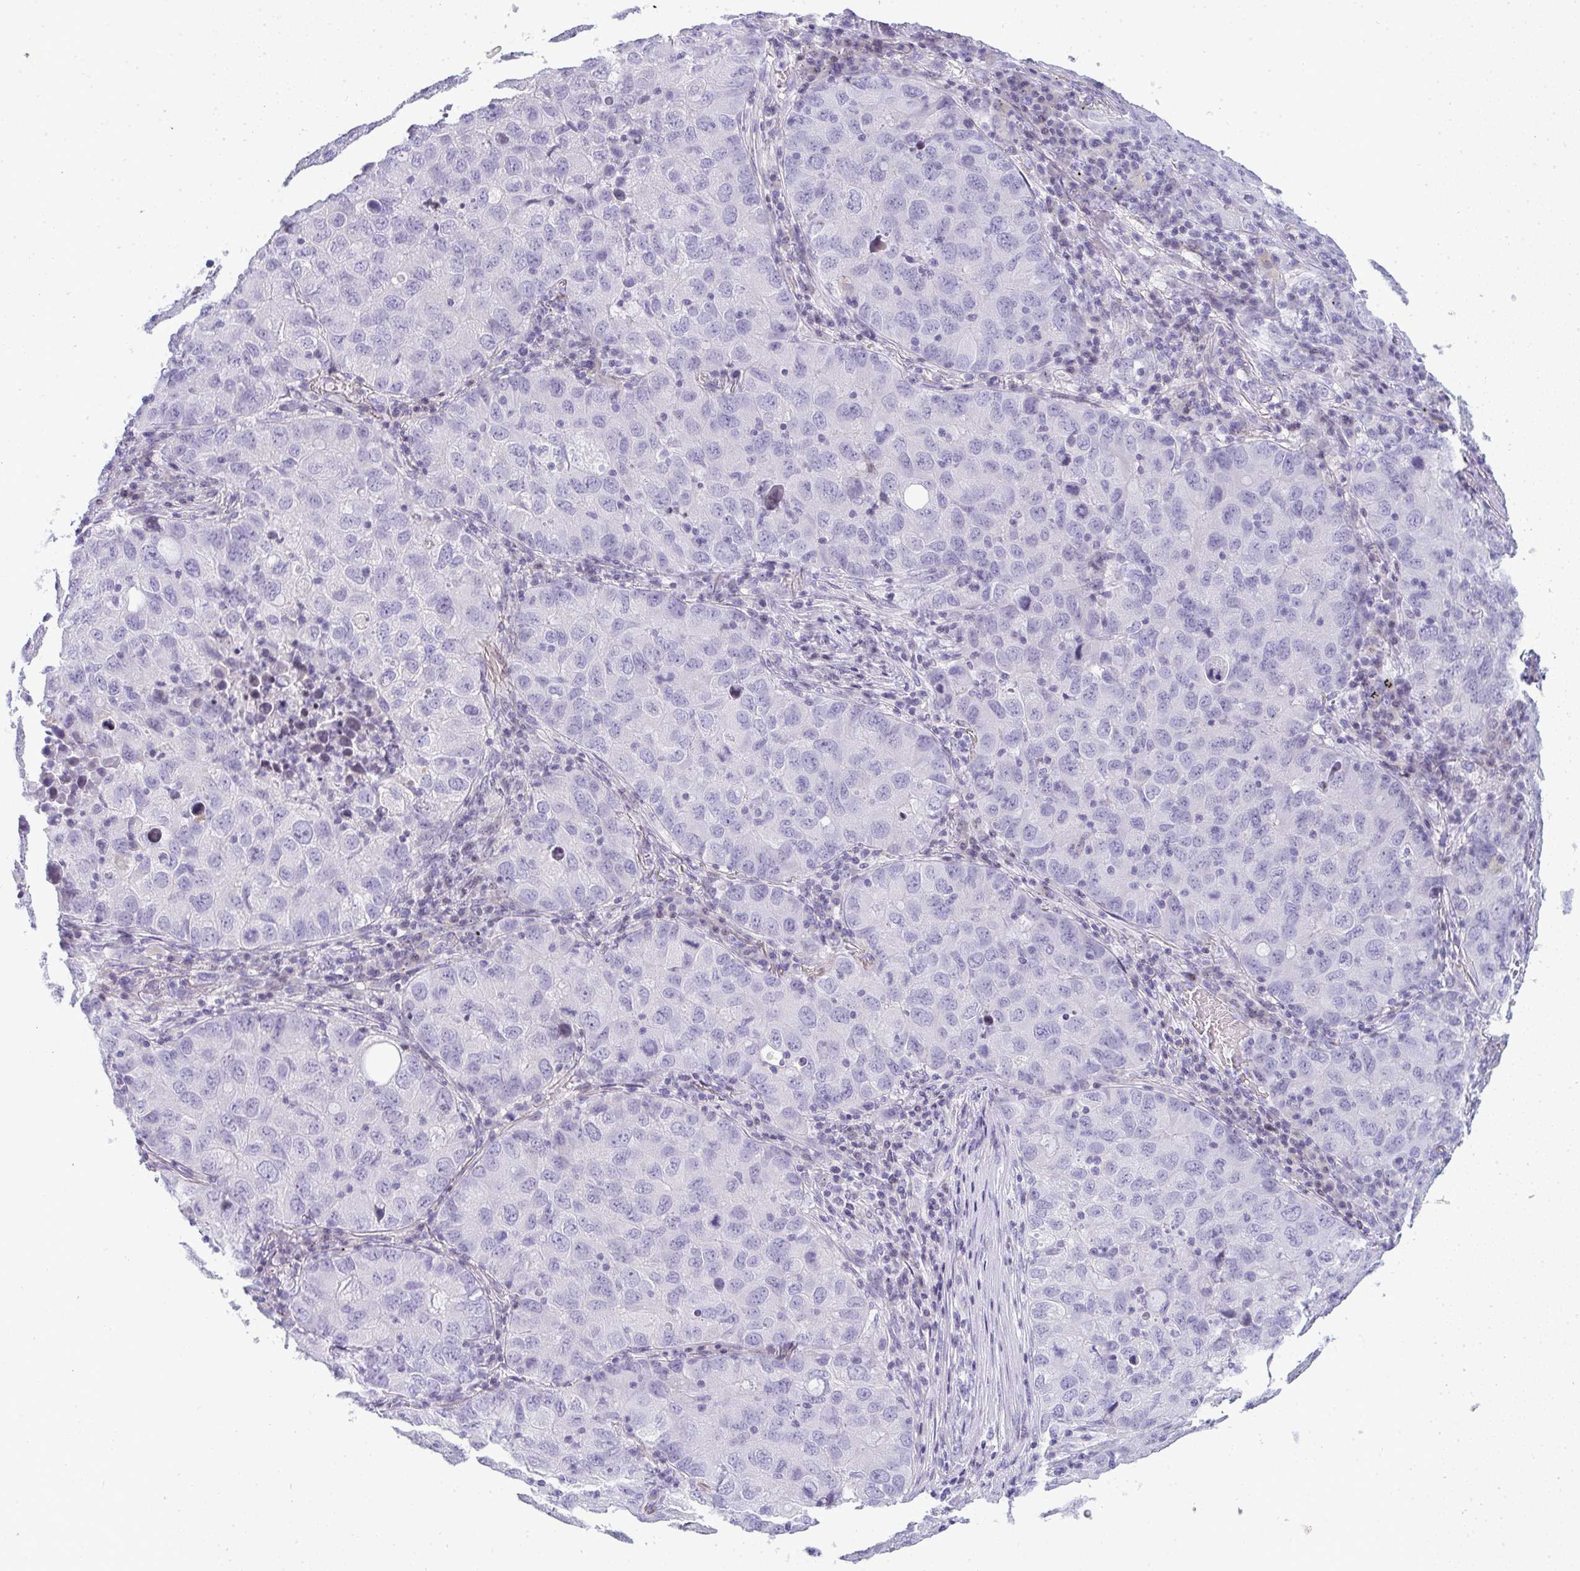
{"staining": {"intensity": "negative", "quantity": "none", "location": "none"}, "tissue": "lung cancer", "cell_type": "Tumor cells", "image_type": "cancer", "snomed": [{"axis": "morphology", "description": "Normal morphology"}, {"axis": "morphology", "description": "Adenocarcinoma, NOS"}, {"axis": "topography", "description": "Lymph node"}, {"axis": "topography", "description": "Lung"}], "caption": "A photomicrograph of lung cancer stained for a protein exhibits no brown staining in tumor cells.", "gene": "ZNF182", "patient": {"sex": "female", "age": 51}}